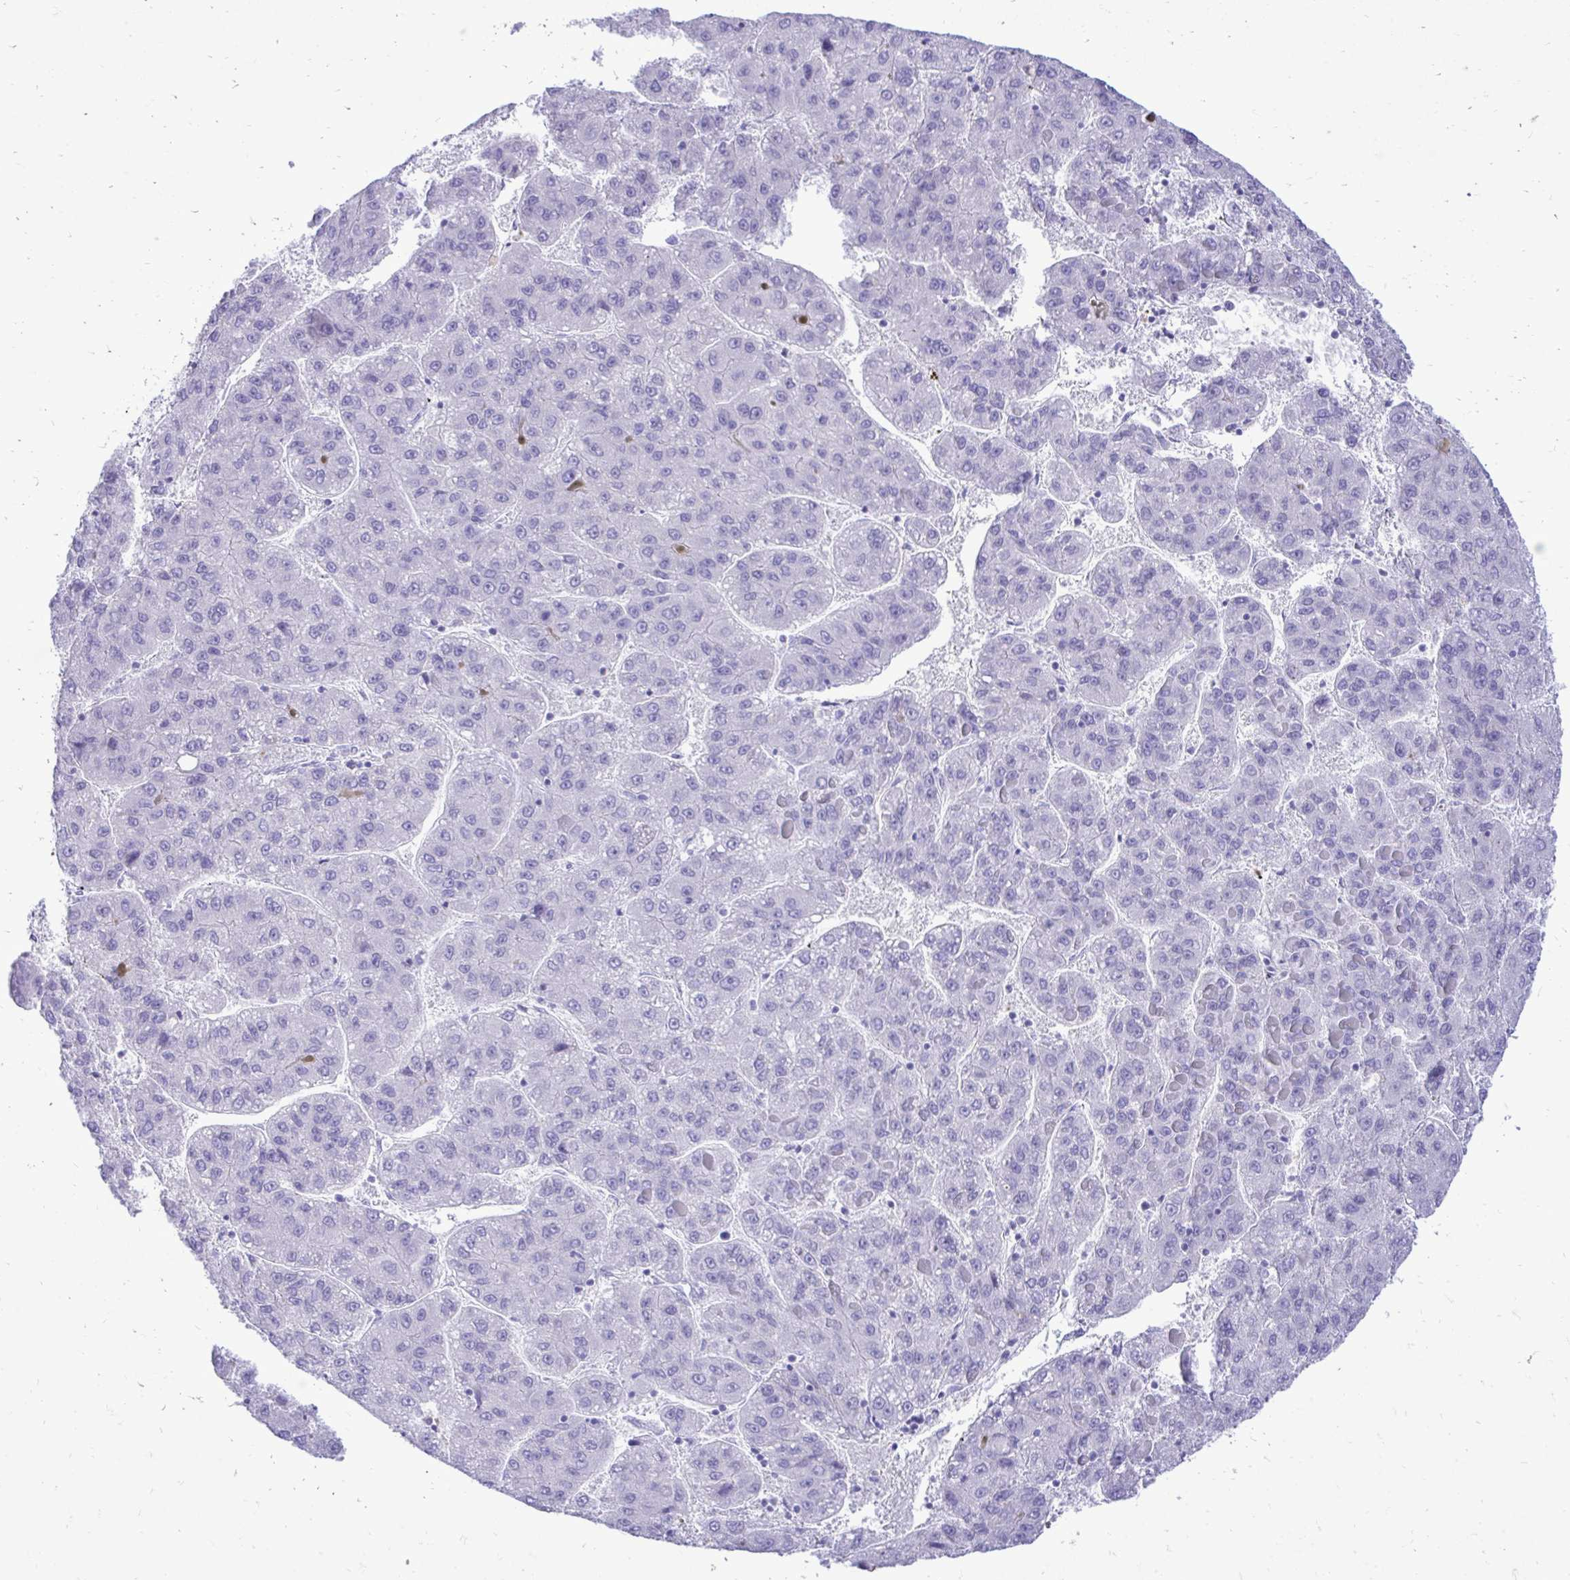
{"staining": {"intensity": "negative", "quantity": "none", "location": "none"}, "tissue": "liver cancer", "cell_type": "Tumor cells", "image_type": "cancer", "snomed": [{"axis": "morphology", "description": "Carcinoma, Hepatocellular, NOS"}, {"axis": "topography", "description": "Liver"}], "caption": "Liver hepatocellular carcinoma was stained to show a protein in brown. There is no significant staining in tumor cells.", "gene": "ANKDD1B", "patient": {"sex": "female", "age": 82}}